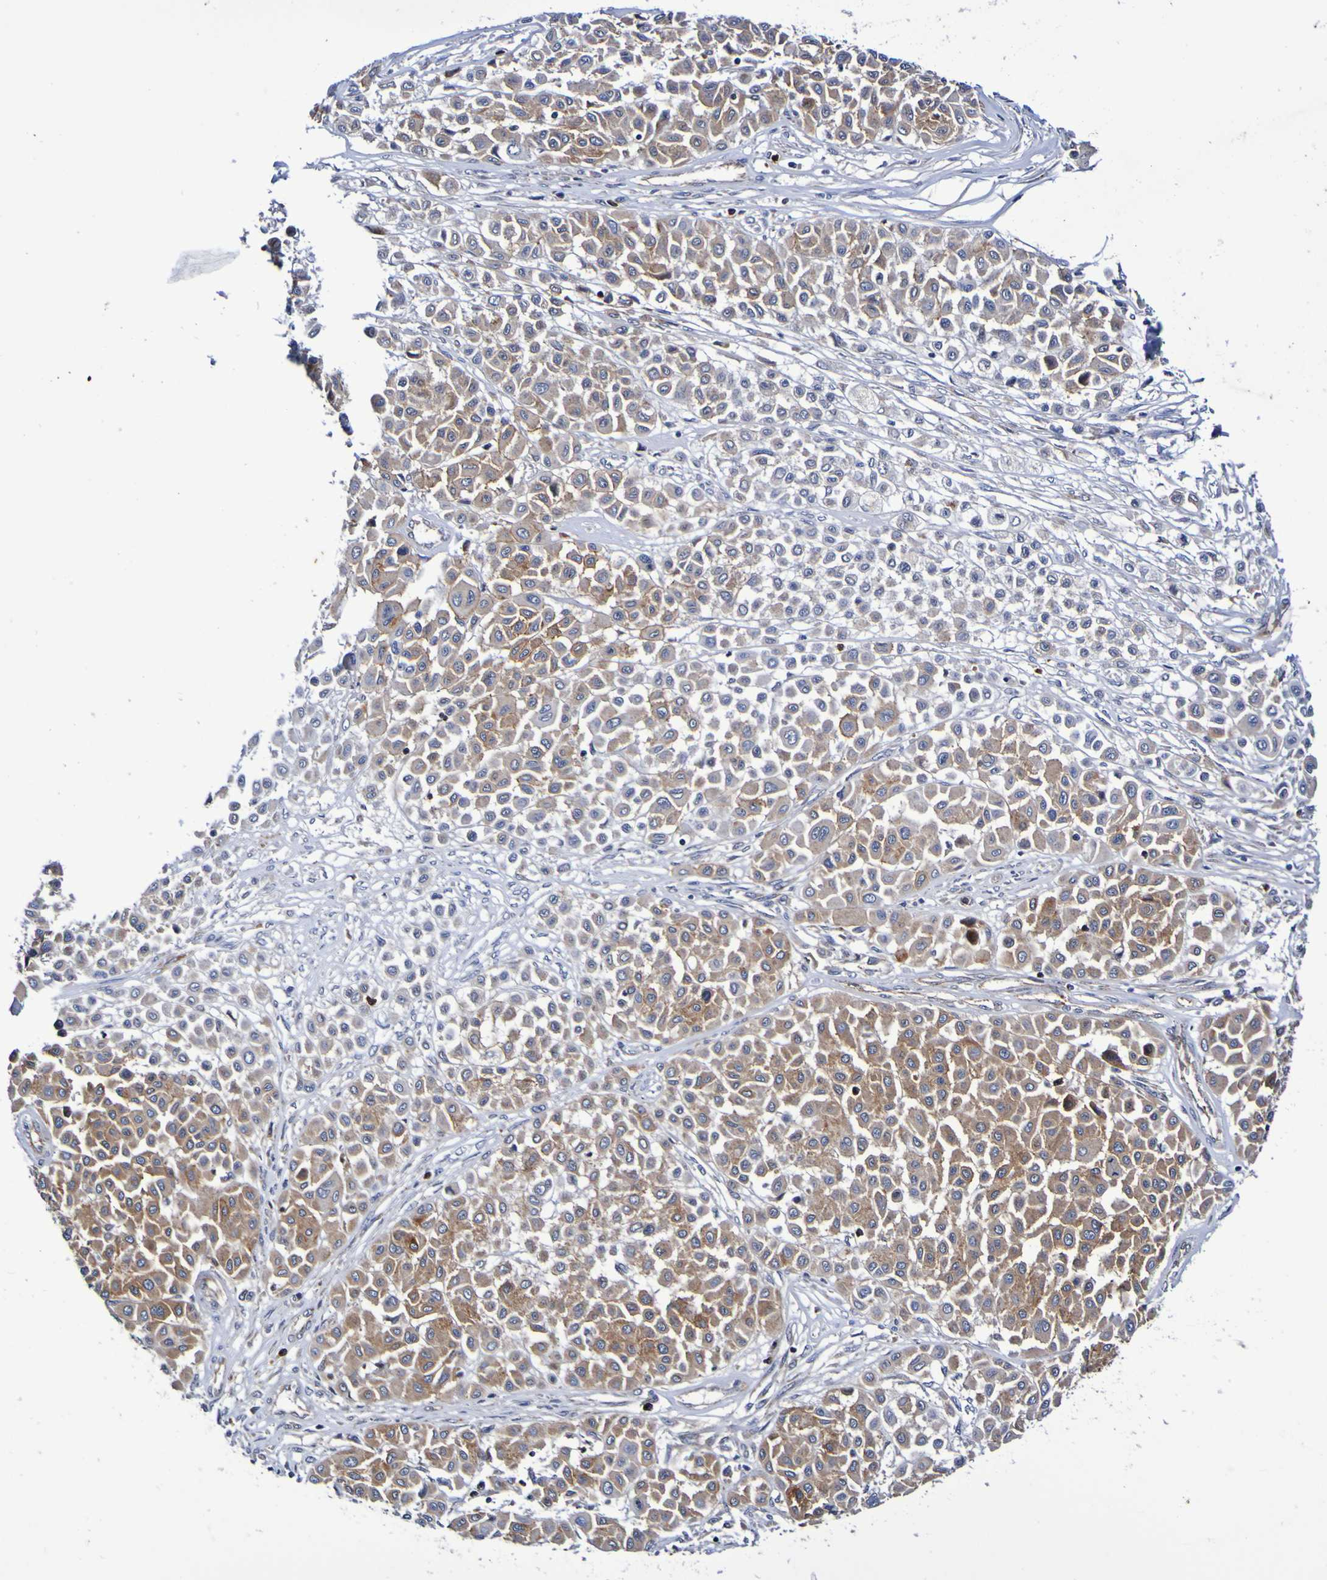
{"staining": {"intensity": "moderate", "quantity": ">75%", "location": "cytoplasmic/membranous"}, "tissue": "melanoma", "cell_type": "Tumor cells", "image_type": "cancer", "snomed": [{"axis": "morphology", "description": "Malignant melanoma, Metastatic site"}, {"axis": "topography", "description": "Soft tissue"}], "caption": "A brown stain highlights moderate cytoplasmic/membranous expression of a protein in malignant melanoma (metastatic site) tumor cells.", "gene": "GJB1", "patient": {"sex": "male", "age": 41}}